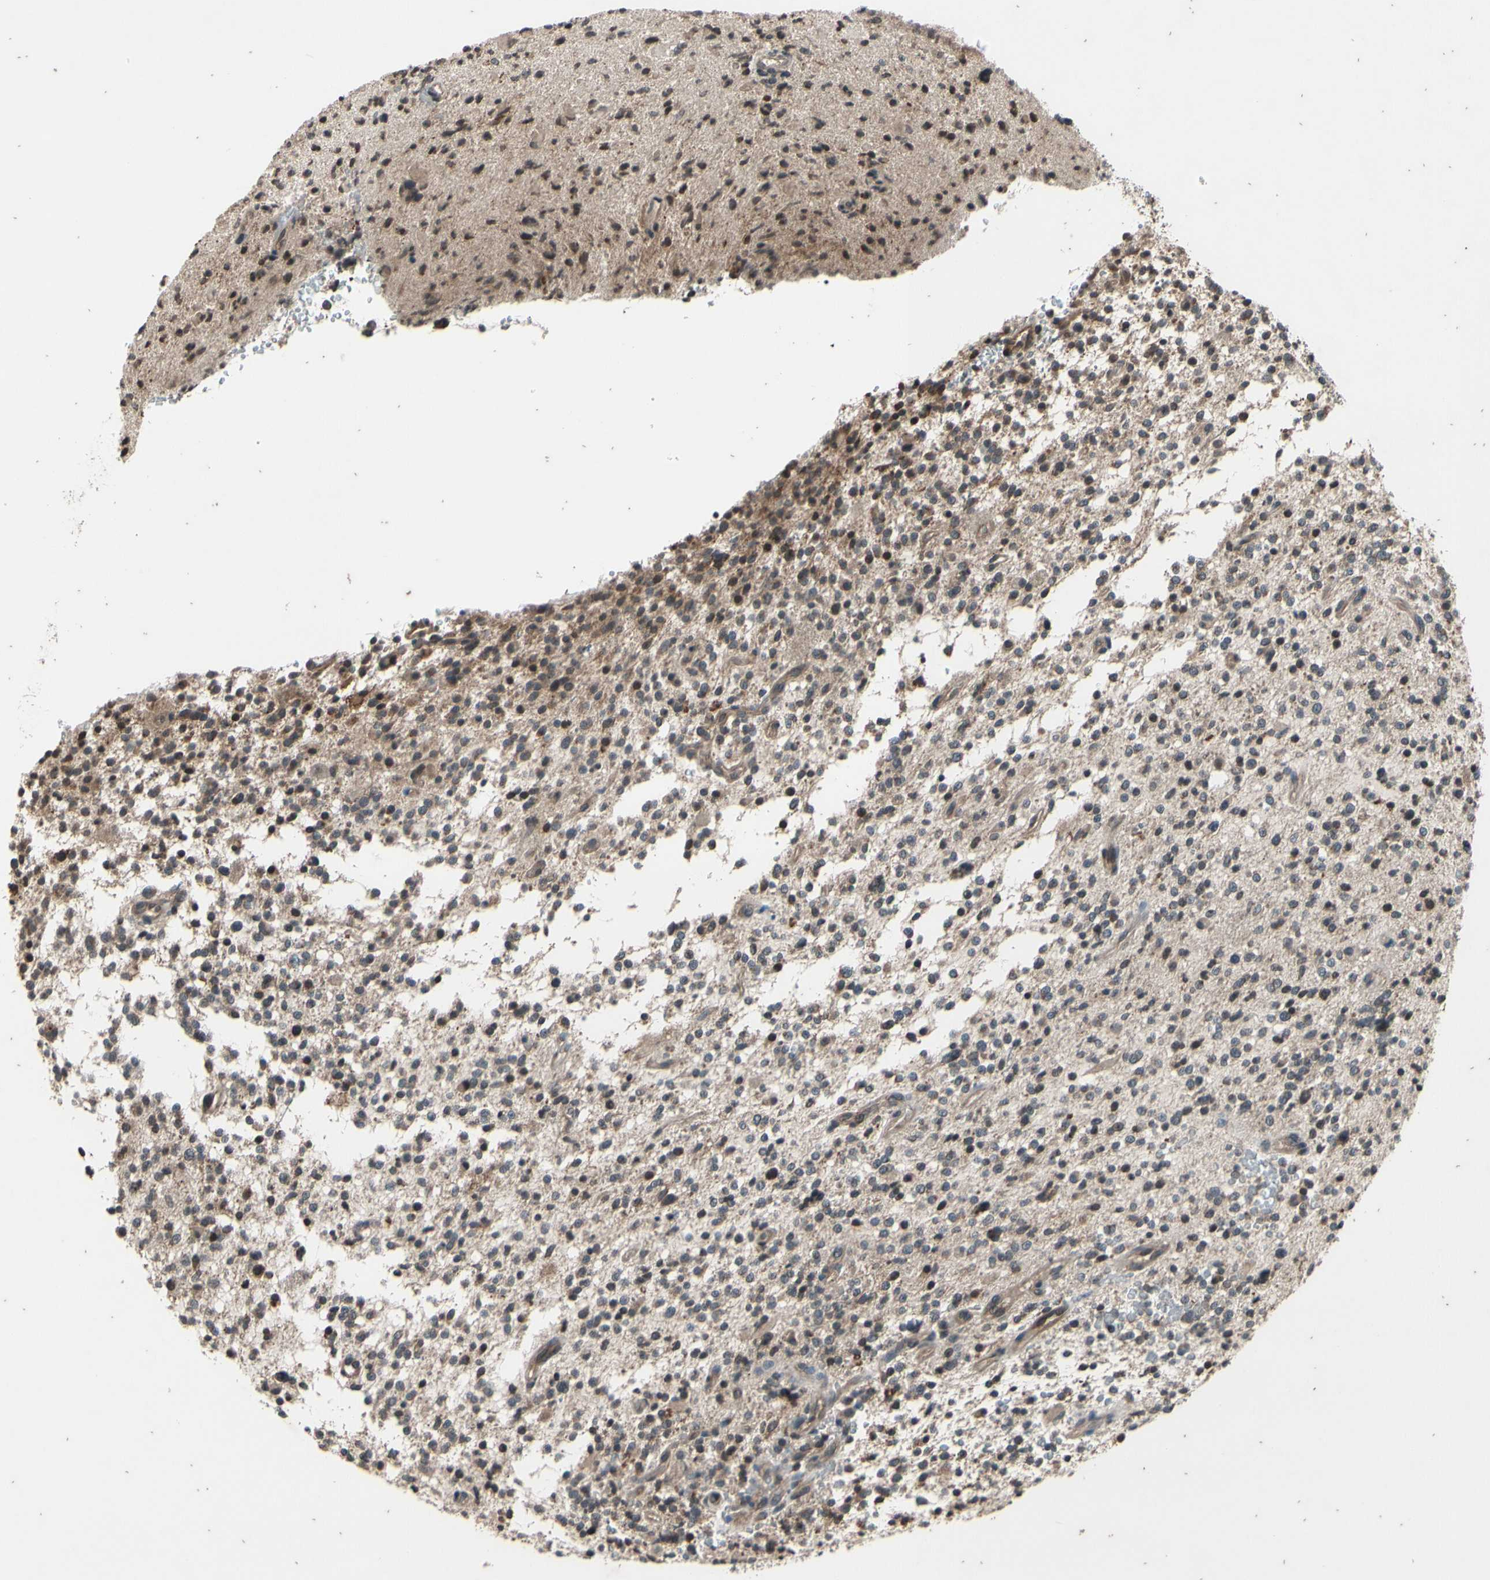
{"staining": {"intensity": "weak", "quantity": "25%-75%", "location": "cytoplasmic/membranous"}, "tissue": "glioma", "cell_type": "Tumor cells", "image_type": "cancer", "snomed": [{"axis": "morphology", "description": "Glioma, malignant, High grade"}, {"axis": "topography", "description": "Brain"}], "caption": "High-grade glioma (malignant) stained with DAB immunohistochemistry shows low levels of weak cytoplasmic/membranous expression in approximately 25%-75% of tumor cells.", "gene": "MBTPS2", "patient": {"sex": "male", "age": 48}}